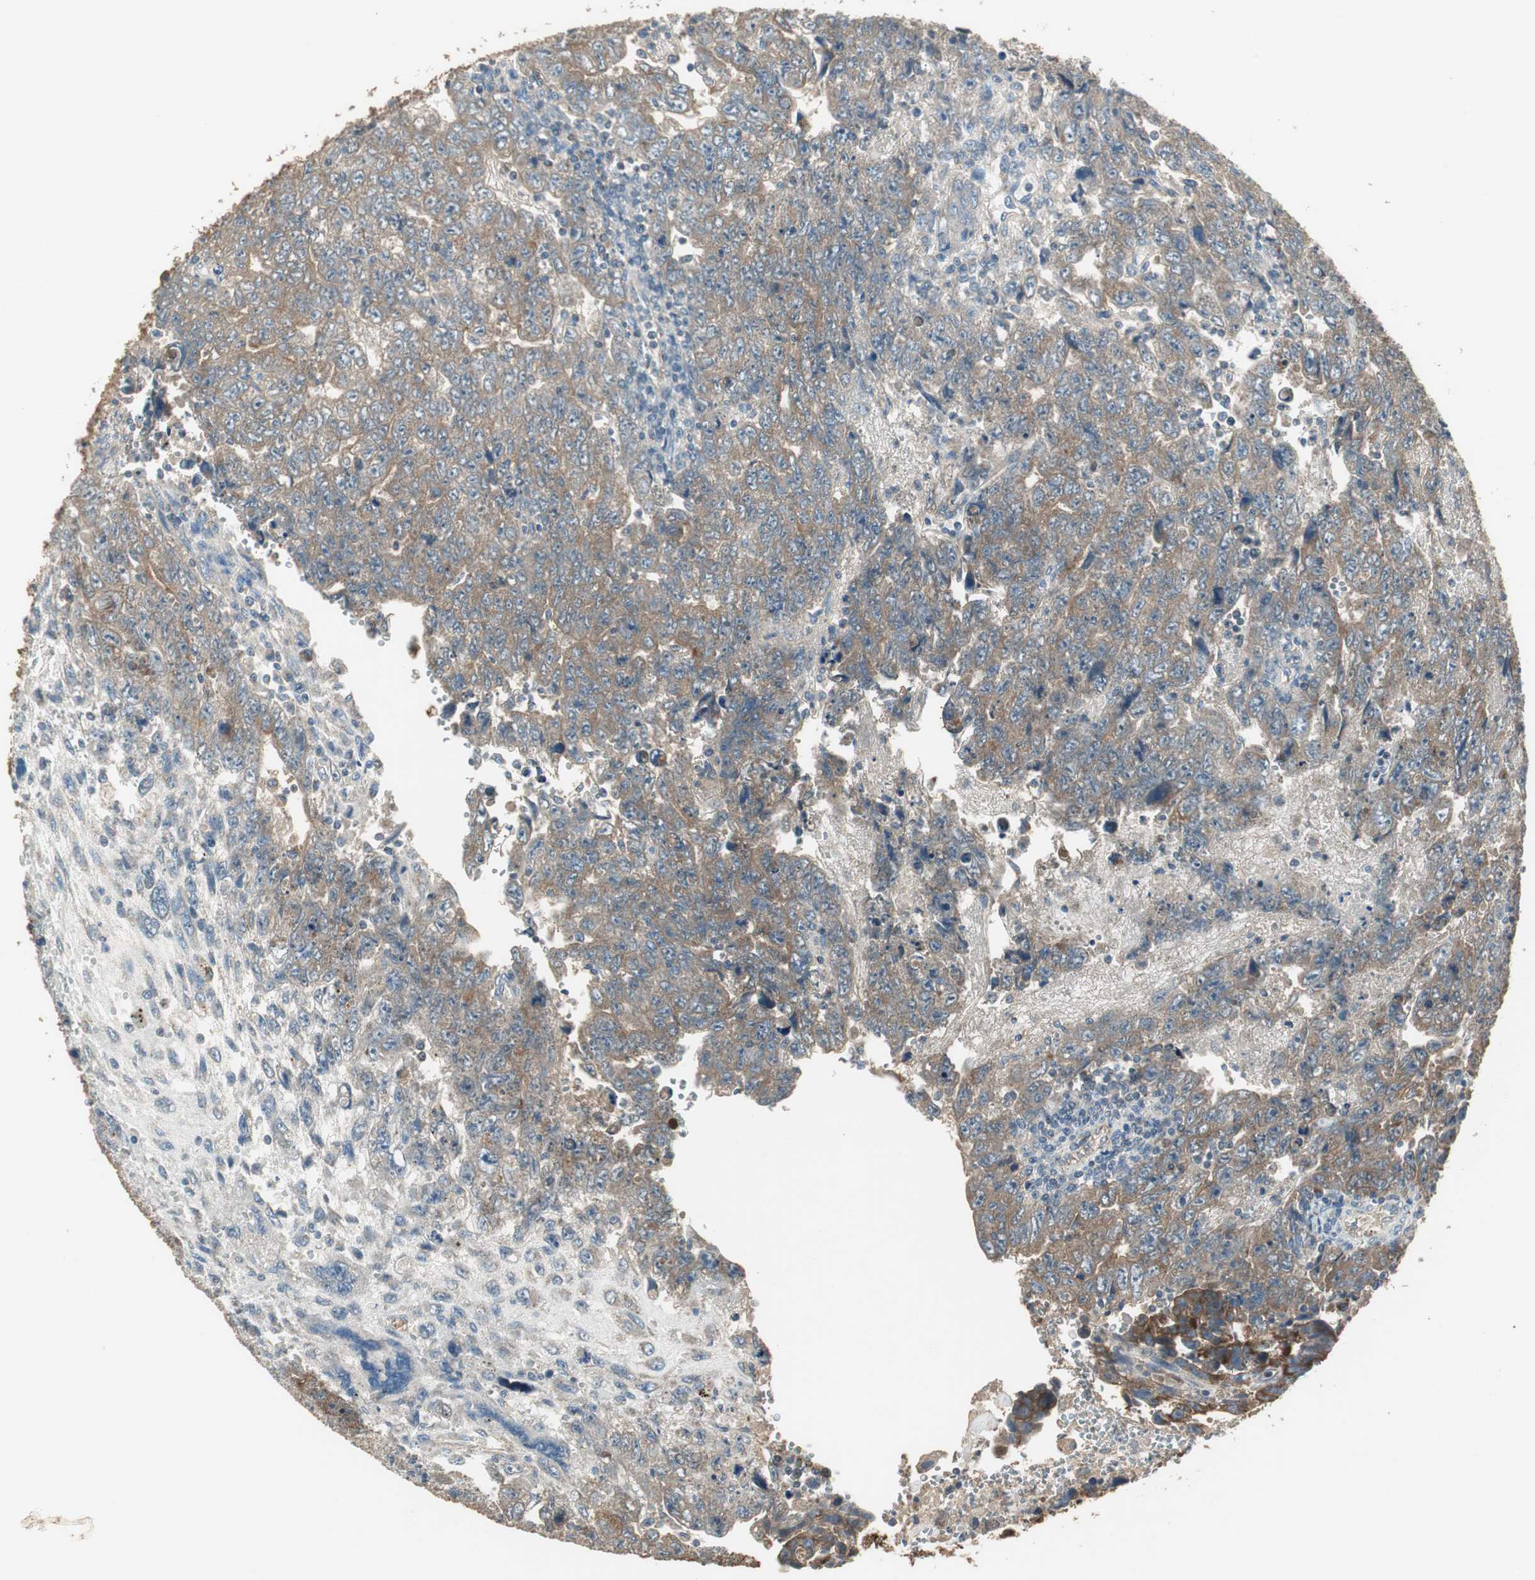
{"staining": {"intensity": "moderate", "quantity": ">75%", "location": "cytoplasmic/membranous"}, "tissue": "testis cancer", "cell_type": "Tumor cells", "image_type": "cancer", "snomed": [{"axis": "morphology", "description": "Carcinoma, Embryonal, NOS"}, {"axis": "topography", "description": "Testis"}], "caption": "The histopathology image exhibits immunohistochemical staining of embryonal carcinoma (testis). There is moderate cytoplasmic/membranous positivity is seen in about >75% of tumor cells.", "gene": "MSTO1", "patient": {"sex": "male", "age": 28}}